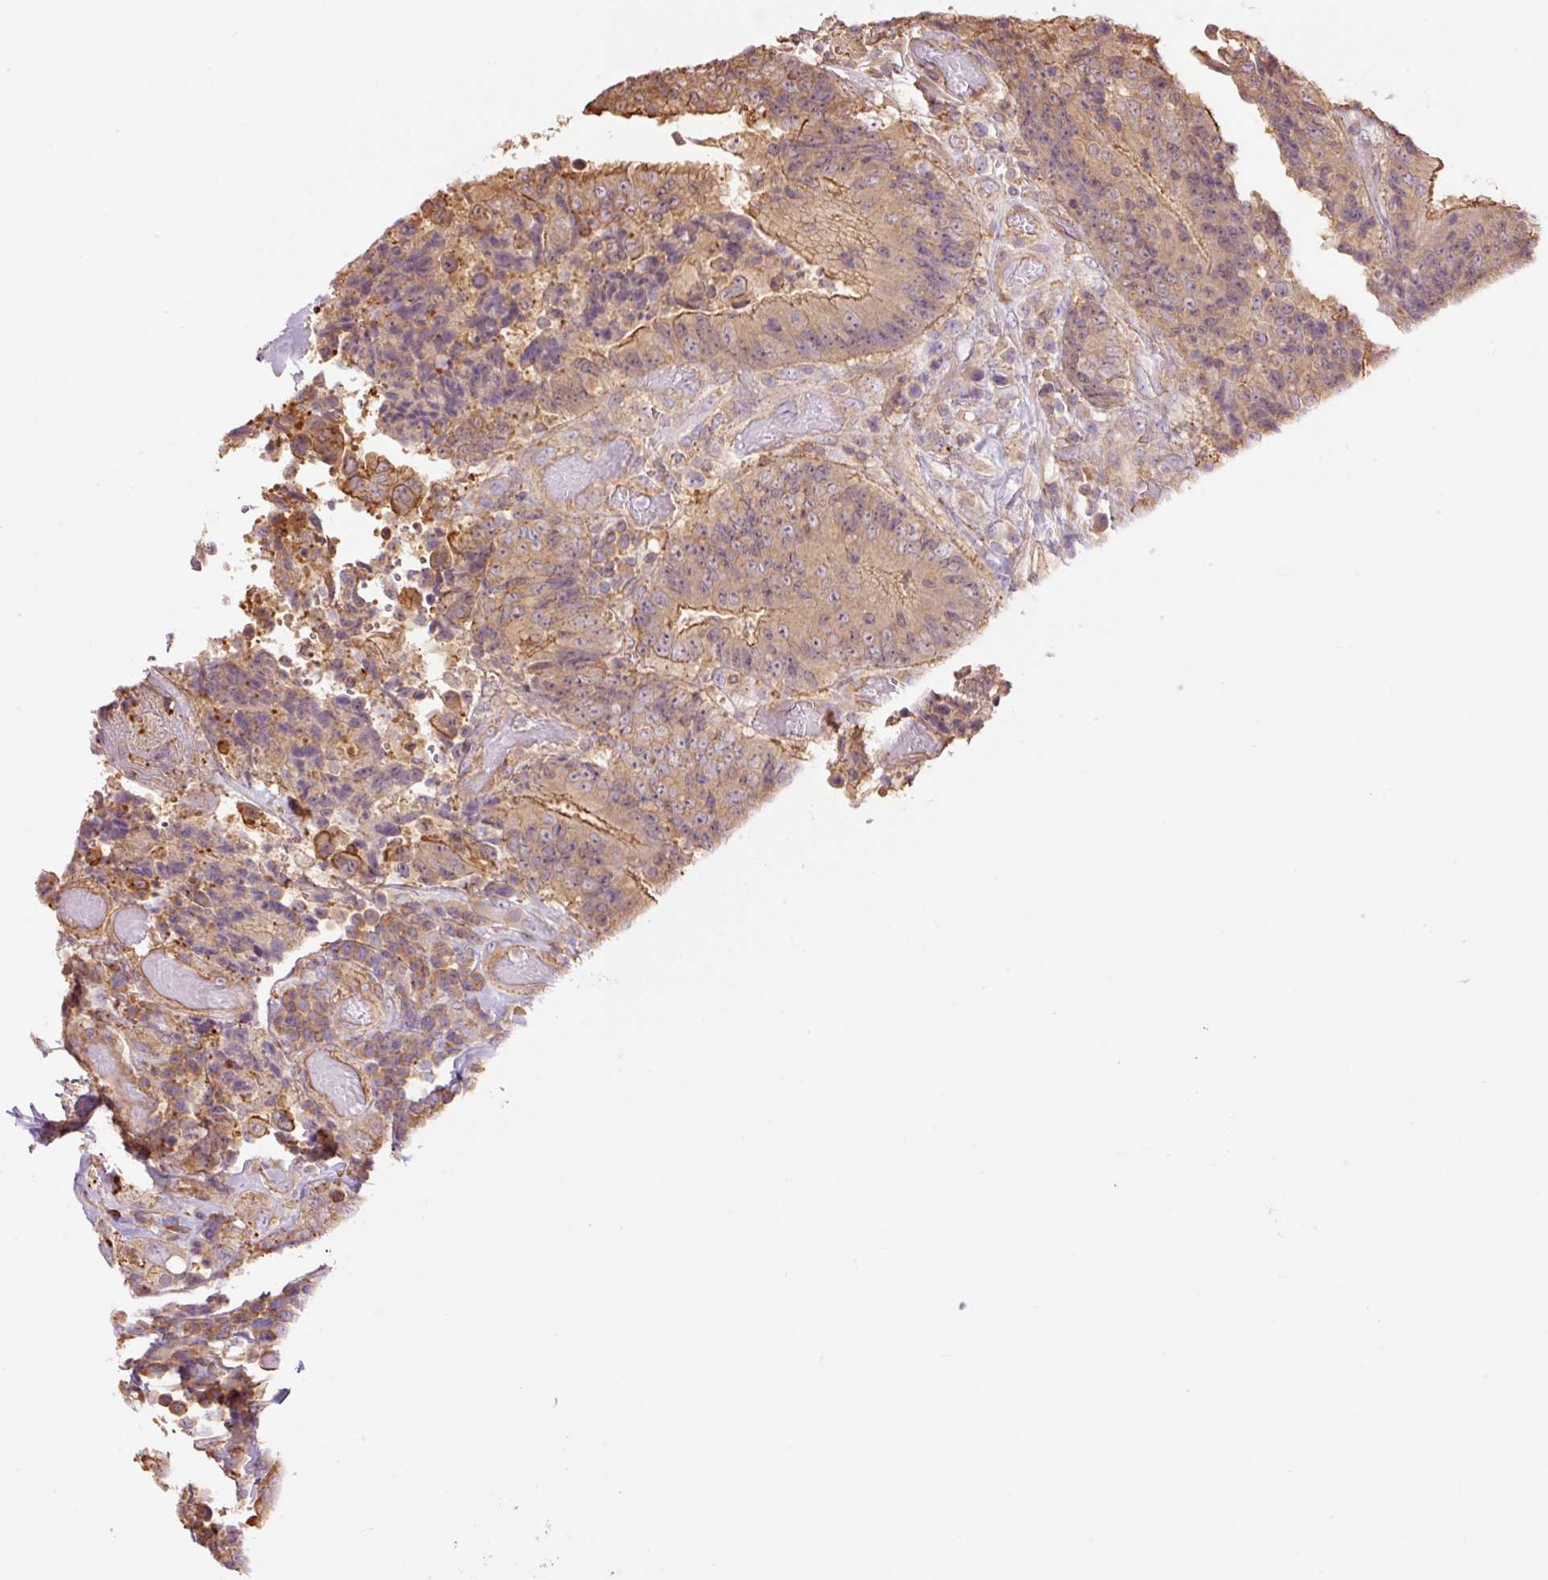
{"staining": {"intensity": "moderate", "quantity": ">75%", "location": "cytoplasmic/membranous"}, "tissue": "colorectal cancer", "cell_type": "Tumor cells", "image_type": "cancer", "snomed": [{"axis": "morphology", "description": "Adenocarcinoma, NOS"}, {"axis": "topography", "description": "Rectum"}], "caption": "IHC image of colorectal cancer (adenocarcinoma) stained for a protein (brown), which displays medium levels of moderate cytoplasmic/membranous expression in approximately >75% of tumor cells.", "gene": "PPP1R1B", "patient": {"sex": "male", "age": 72}}